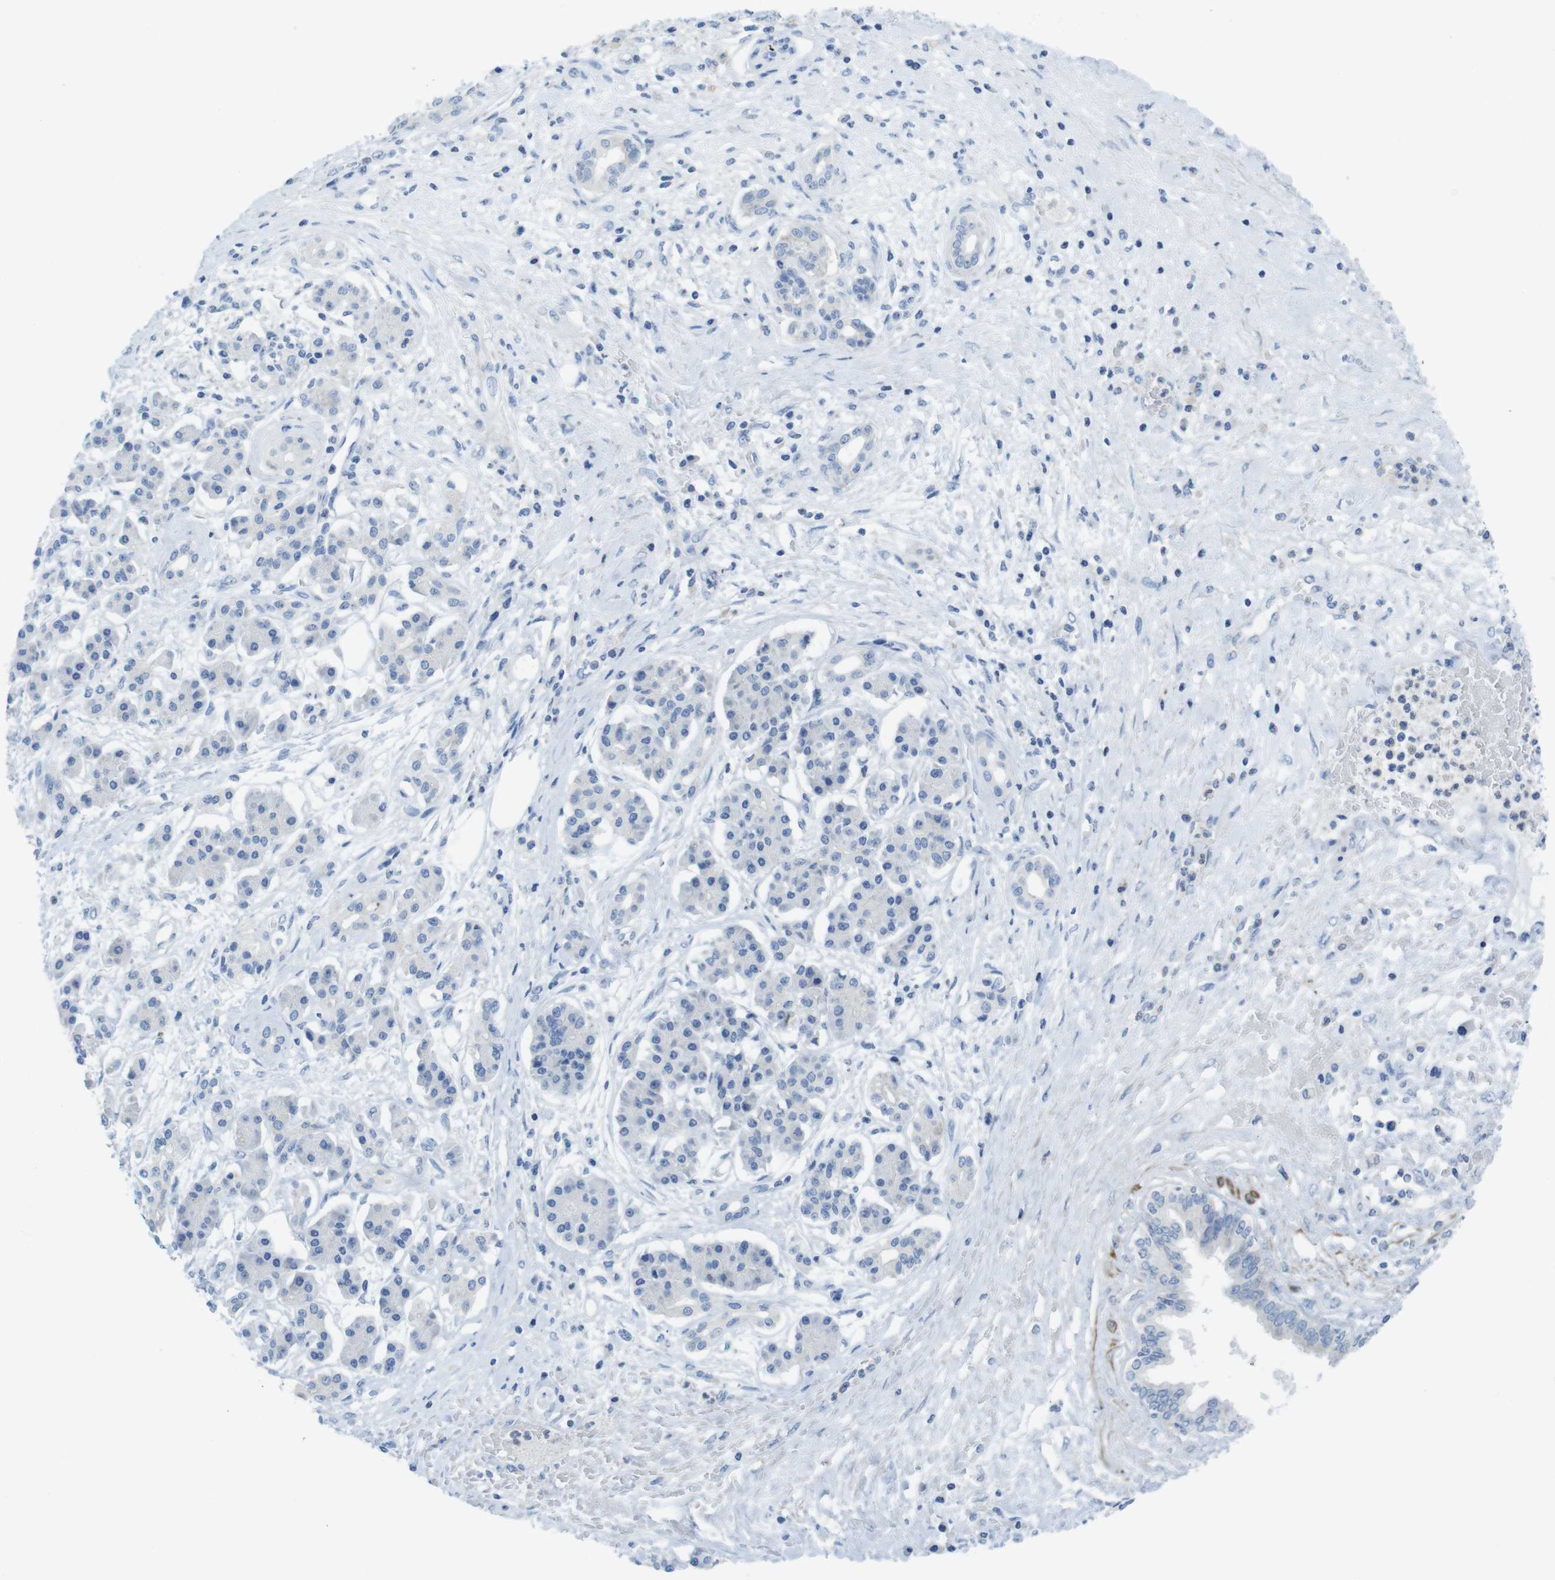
{"staining": {"intensity": "negative", "quantity": "none", "location": "none"}, "tissue": "pancreatic cancer", "cell_type": "Tumor cells", "image_type": "cancer", "snomed": [{"axis": "morphology", "description": "Adenocarcinoma, NOS"}, {"axis": "topography", "description": "Pancreas"}], "caption": "Tumor cells are negative for brown protein staining in pancreatic cancer.", "gene": "ASIC5", "patient": {"sex": "female", "age": 56}}